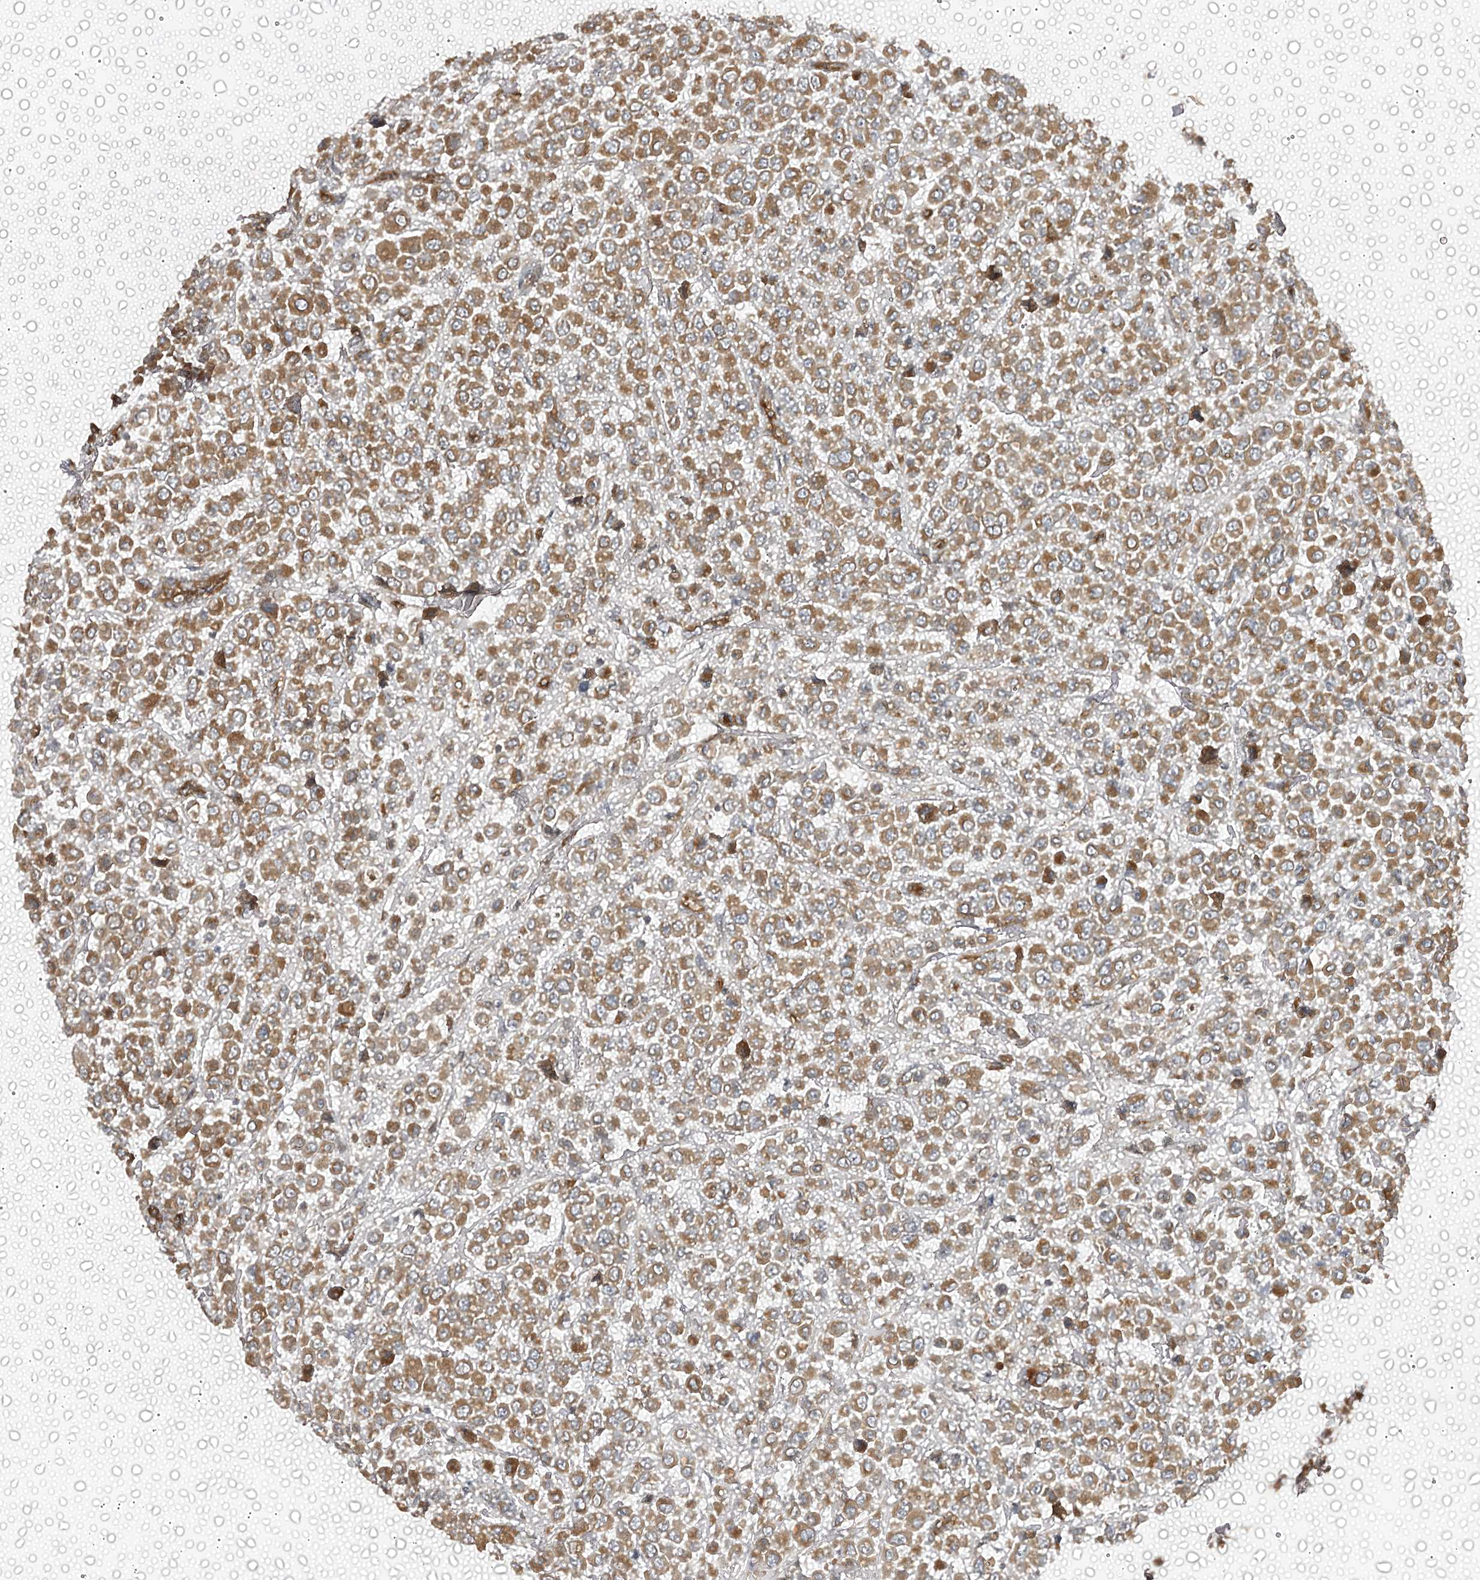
{"staining": {"intensity": "moderate", "quantity": ">75%", "location": "cytoplasmic/membranous"}, "tissue": "breast cancer", "cell_type": "Tumor cells", "image_type": "cancer", "snomed": [{"axis": "morphology", "description": "Duct carcinoma"}, {"axis": "topography", "description": "Breast"}], "caption": "High-power microscopy captured an immunohistochemistry photomicrograph of breast cancer, revealing moderate cytoplasmic/membranous expression in approximately >75% of tumor cells.", "gene": "CBR4", "patient": {"sex": "female", "age": 61}}